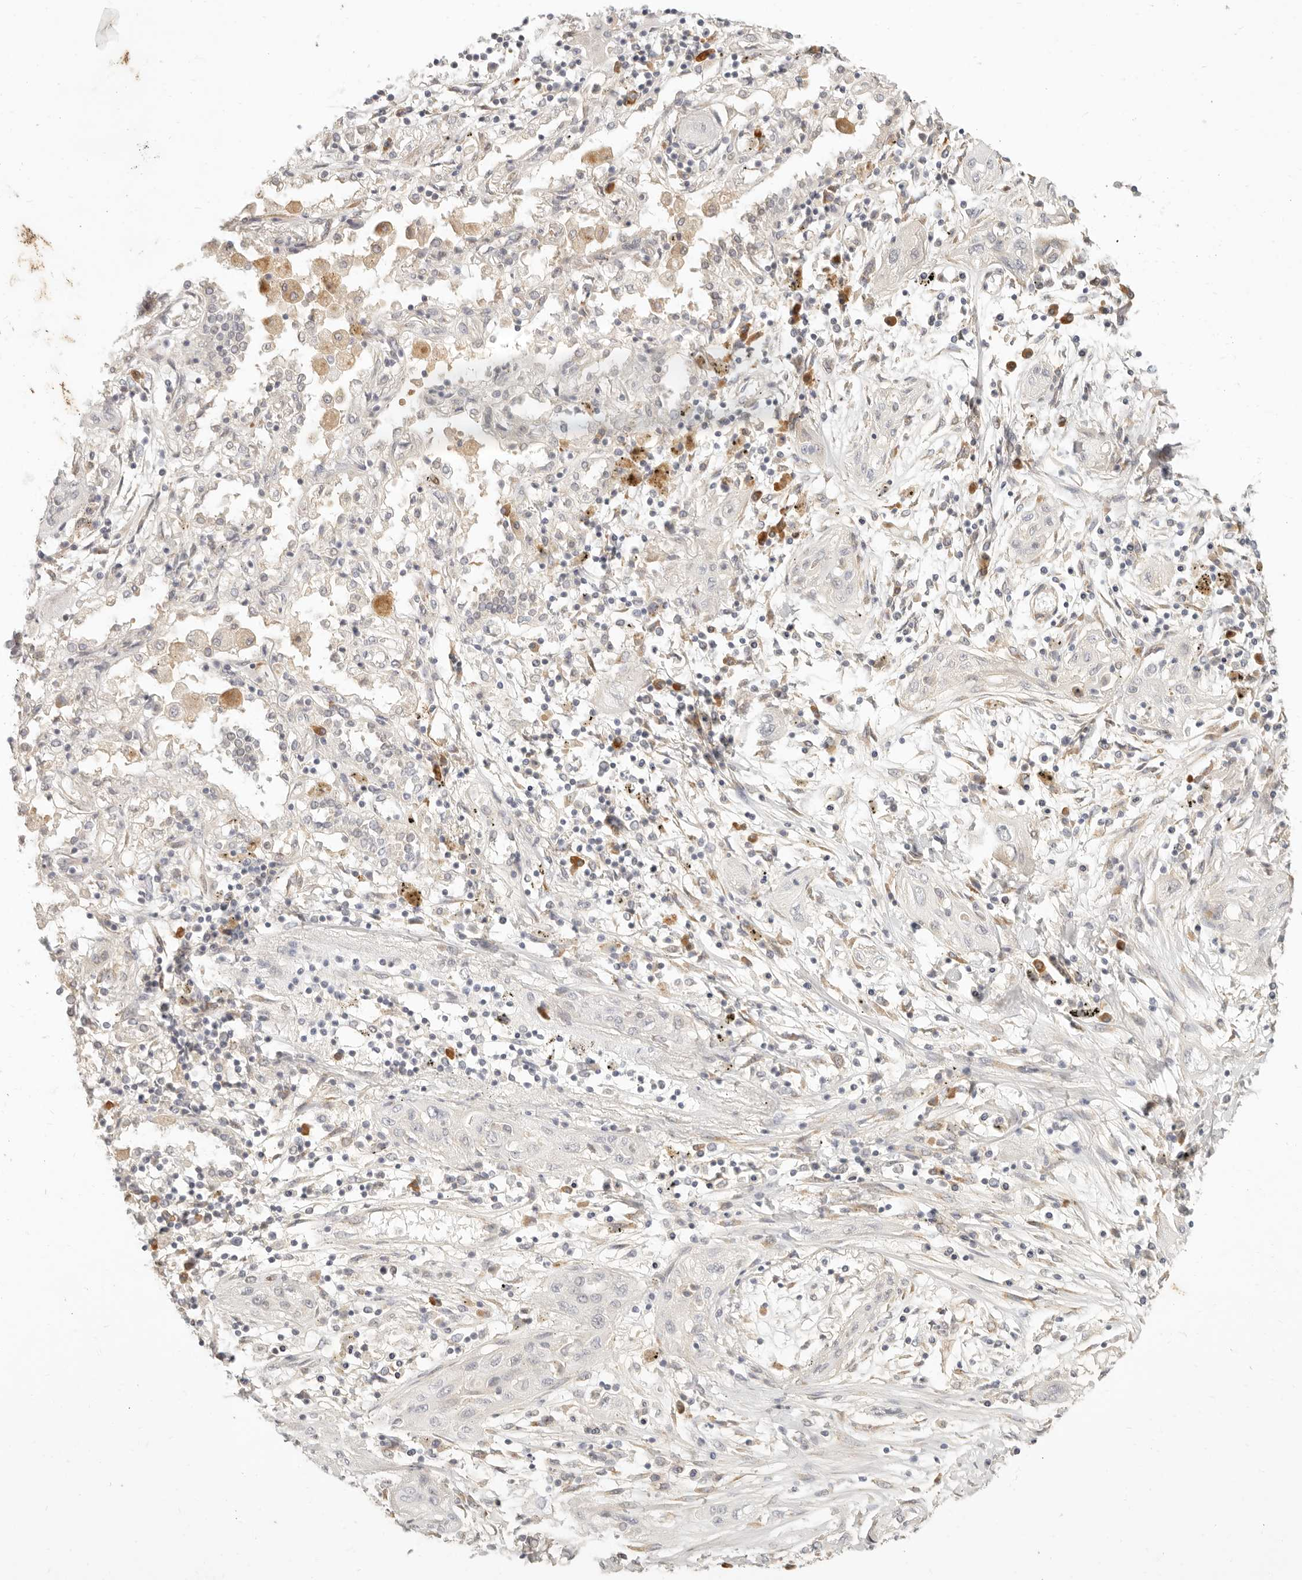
{"staining": {"intensity": "negative", "quantity": "none", "location": "none"}, "tissue": "lung cancer", "cell_type": "Tumor cells", "image_type": "cancer", "snomed": [{"axis": "morphology", "description": "Squamous cell carcinoma, NOS"}, {"axis": "topography", "description": "Lung"}], "caption": "High magnification brightfield microscopy of lung squamous cell carcinoma stained with DAB (brown) and counterstained with hematoxylin (blue): tumor cells show no significant expression.", "gene": "PABPC4", "patient": {"sex": "female", "age": 47}}